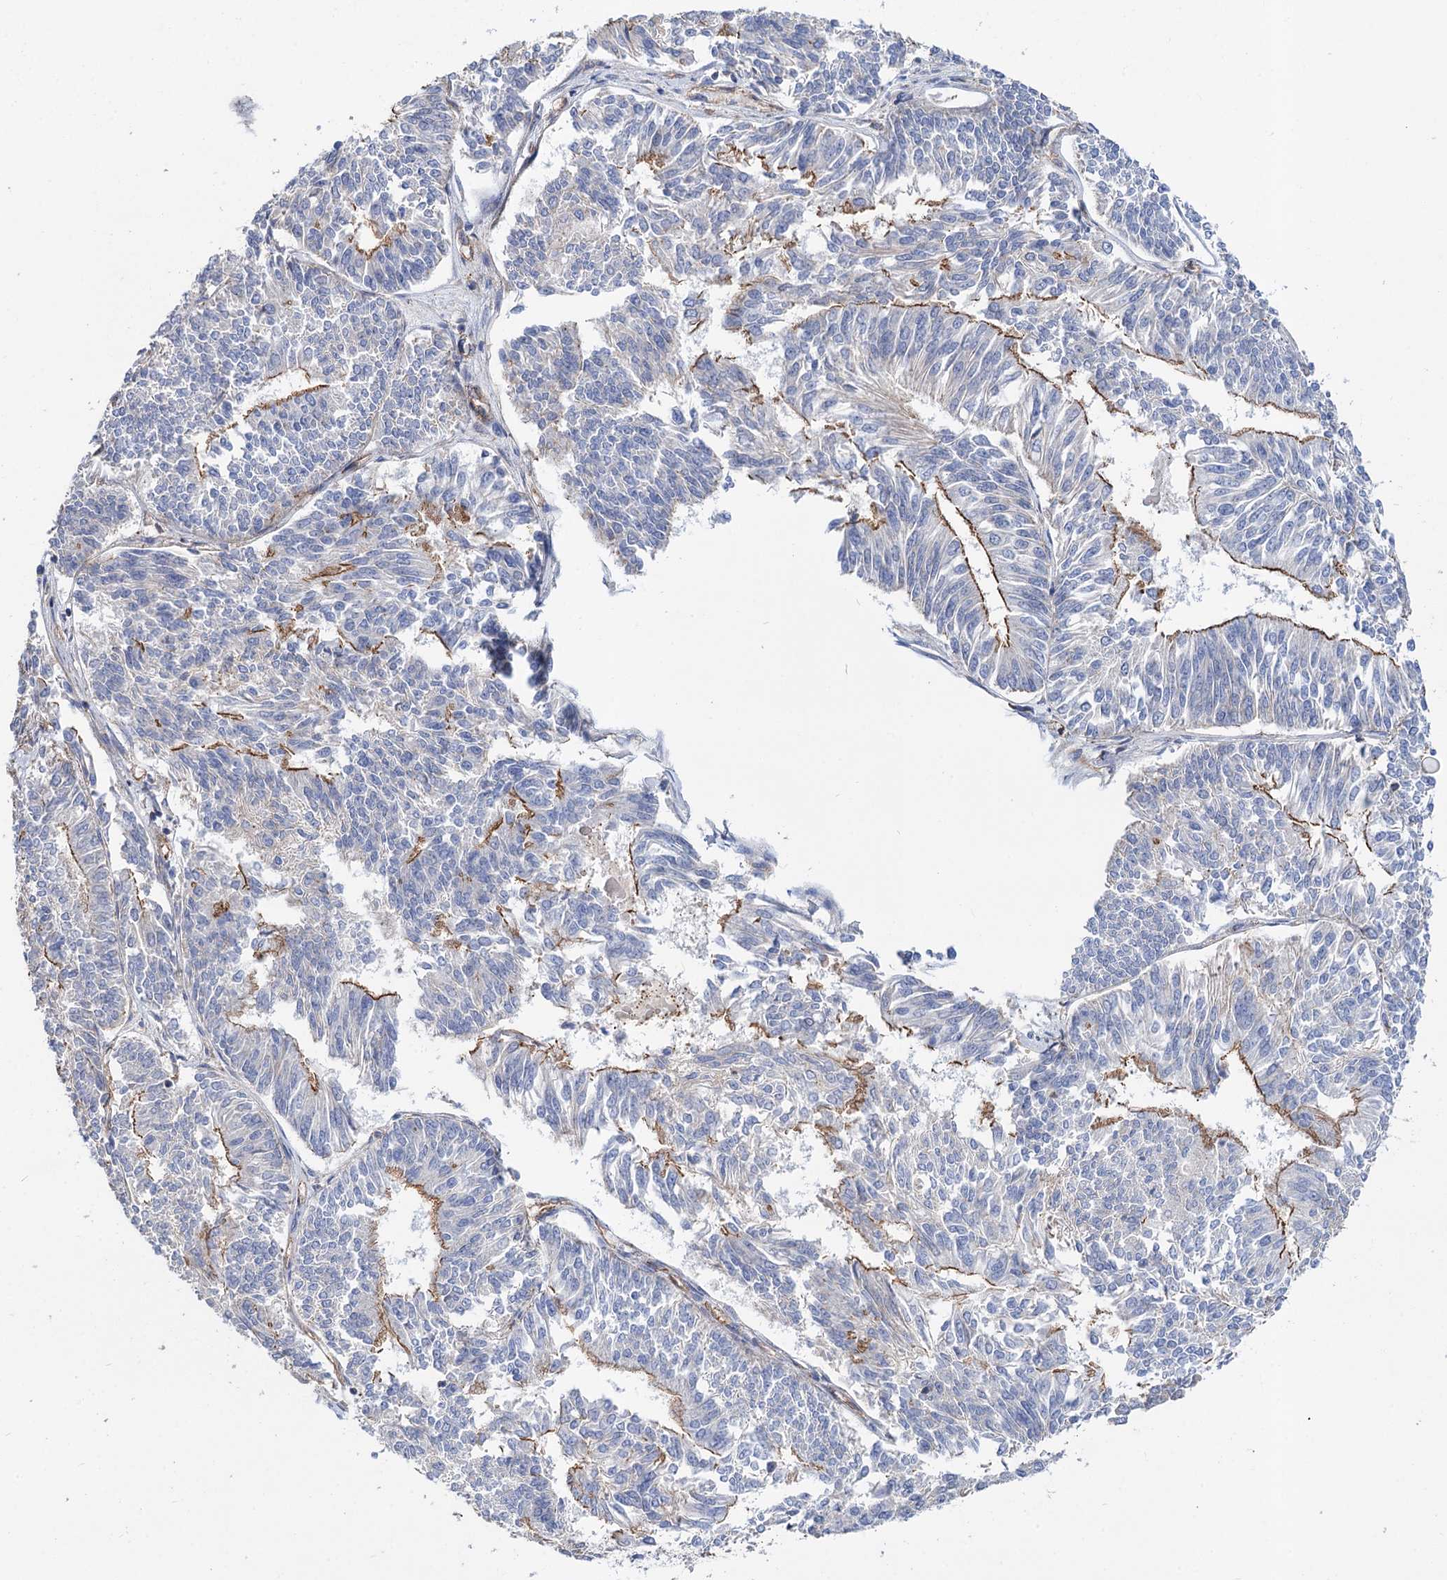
{"staining": {"intensity": "moderate", "quantity": "25%-75%", "location": "cytoplasmic/membranous"}, "tissue": "endometrial cancer", "cell_type": "Tumor cells", "image_type": "cancer", "snomed": [{"axis": "morphology", "description": "Adenocarcinoma, NOS"}, {"axis": "topography", "description": "Endometrium"}], "caption": "Endometrial cancer stained with DAB (3,3'-diaminobenzidine) IHC exhibits medium levels of moderate cytoplasmic/membranous expression in approximately 25%-75% of tumor cells.", "gene": "NUDCD2", "patient": {"sex": "female", "age": 58}}